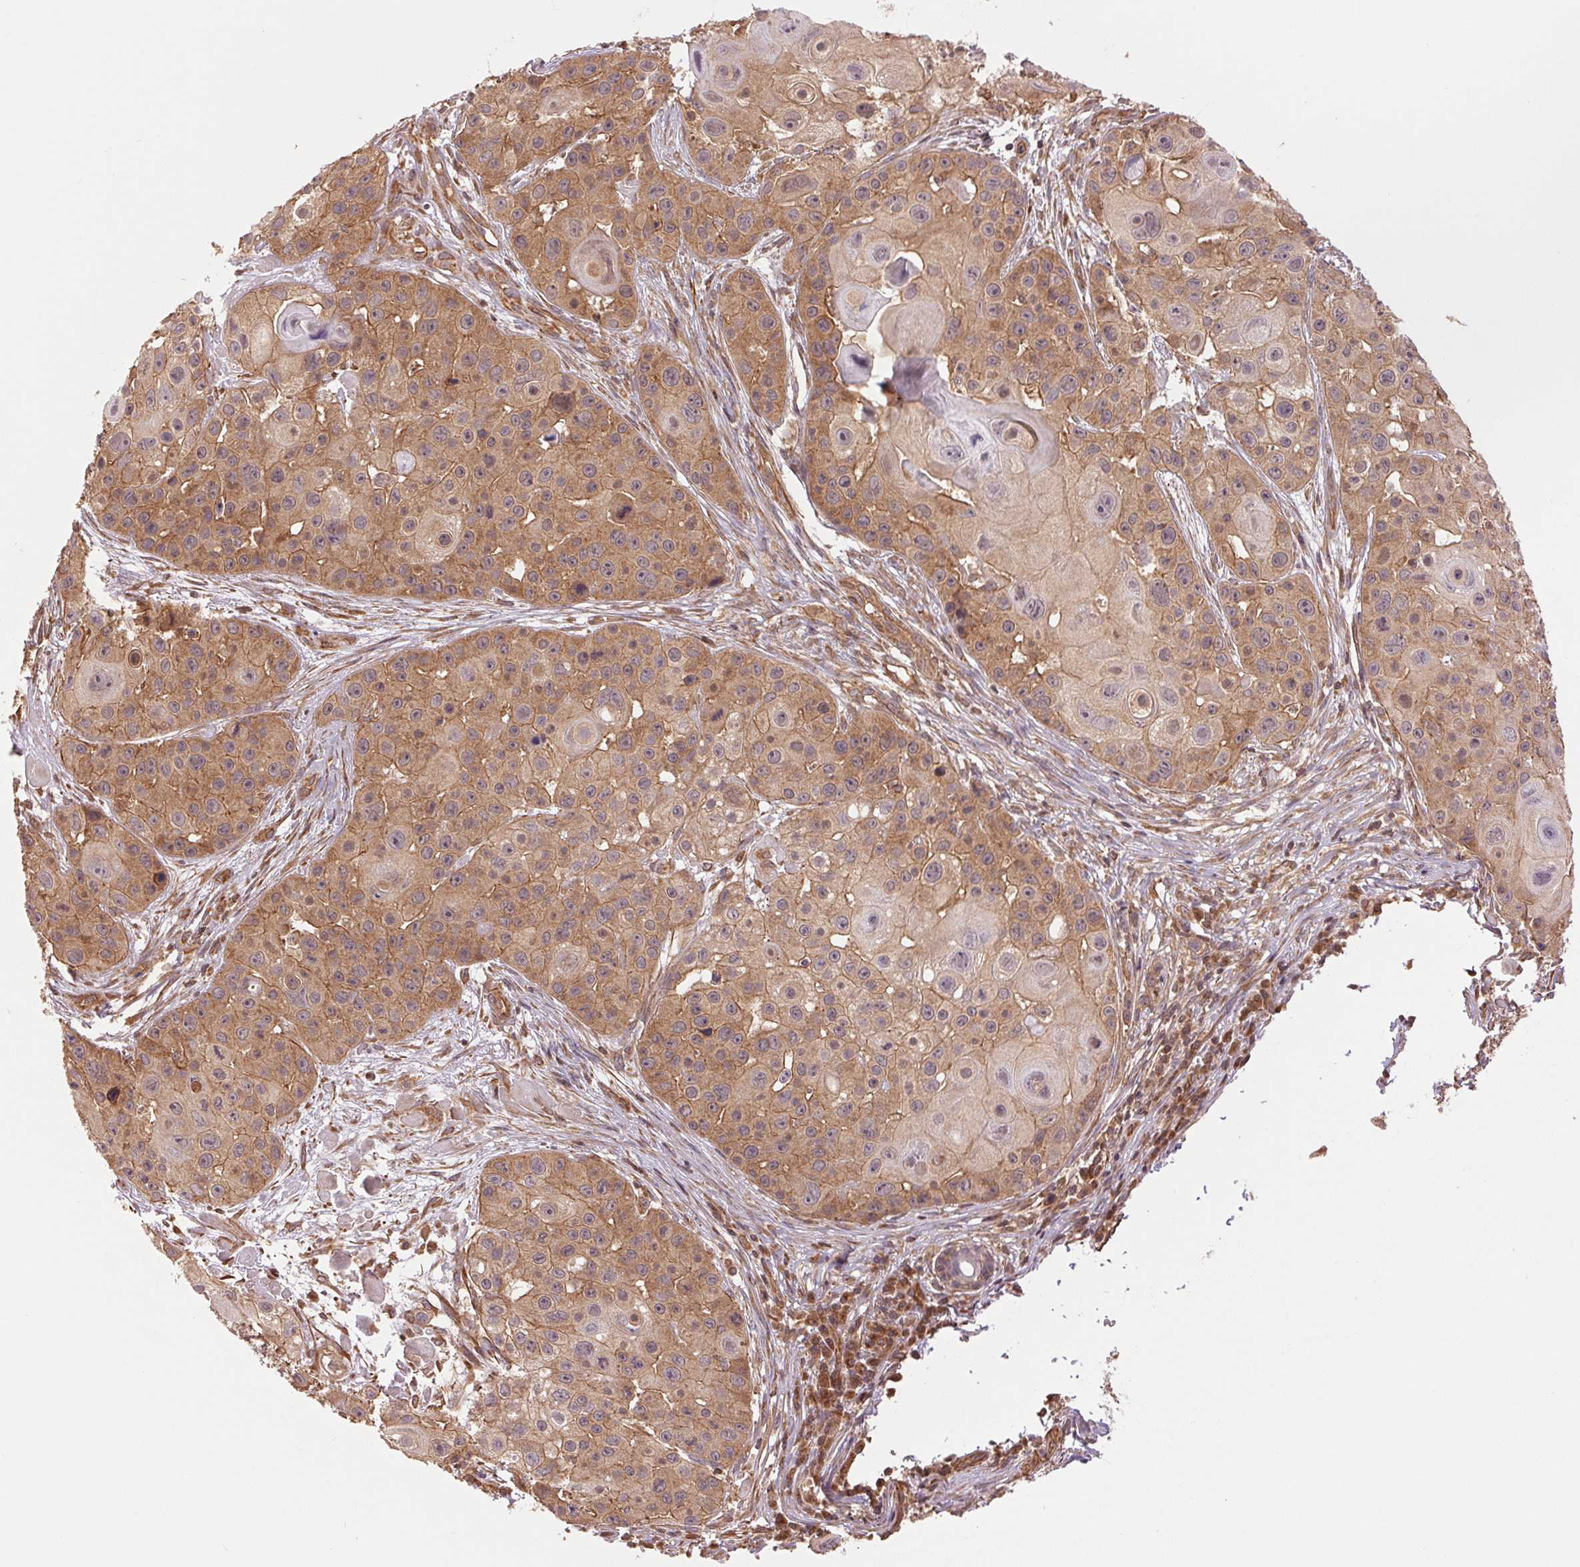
{"staining": {"intensity": "moderate", "quantity": ">75%", "location": "cytoplasmic/membranous"}, "tissue": "skin cancer", "cell_type": "Tumor cells", "image_type": "cancer", "snomed": [{"axis": "morphology", "description": "Squamous cell carcinoma, NOS"}, {"axis": "topography", "description": "Skin"}], "caption": "Human skin cancer (squamous cell carcinoma) stained with a protein marker exhibits moderate staining in tumor cells.", "gene": "STARD7", "patient": {"sex": "male", "age": 92}}